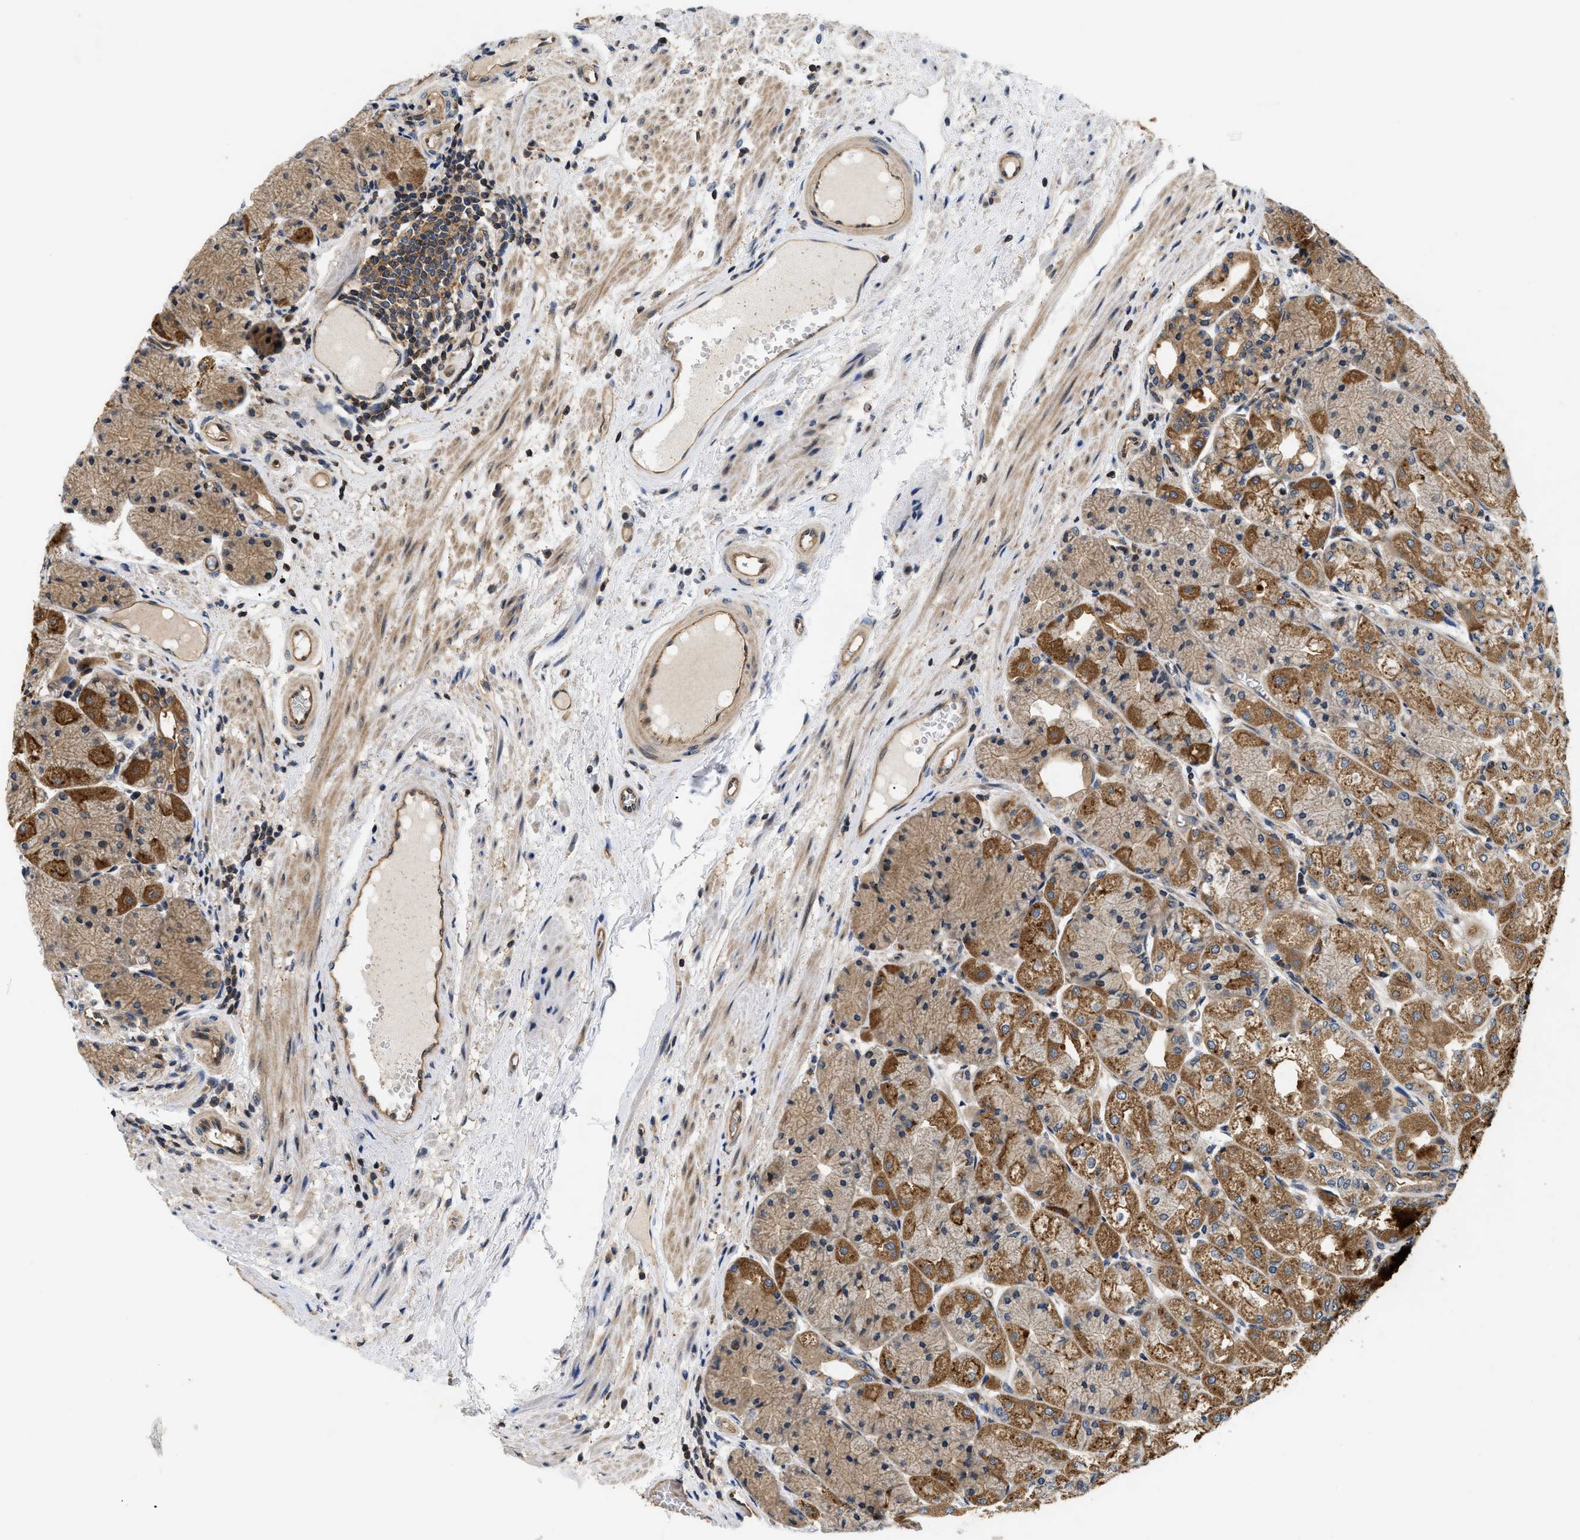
{"staining": {"intensity": "strong", "quantity": "25%-75%", "location": "nuclear"}, "tissue": "stomach", "cell_type": "Glandular cells", "image_type": "normal", "snomed": [{"axis": "morphology", "description": "Normal tissue, NOS"}, {"axis": "topography", "description": "Stomach, upper"}], "caption": "A micrograph of stomach stained for a protein exhibits strong nuclear brown staining in glandular cells.", "gene": "HMGCR", "patient": {"sex": "male", "age": 72}}